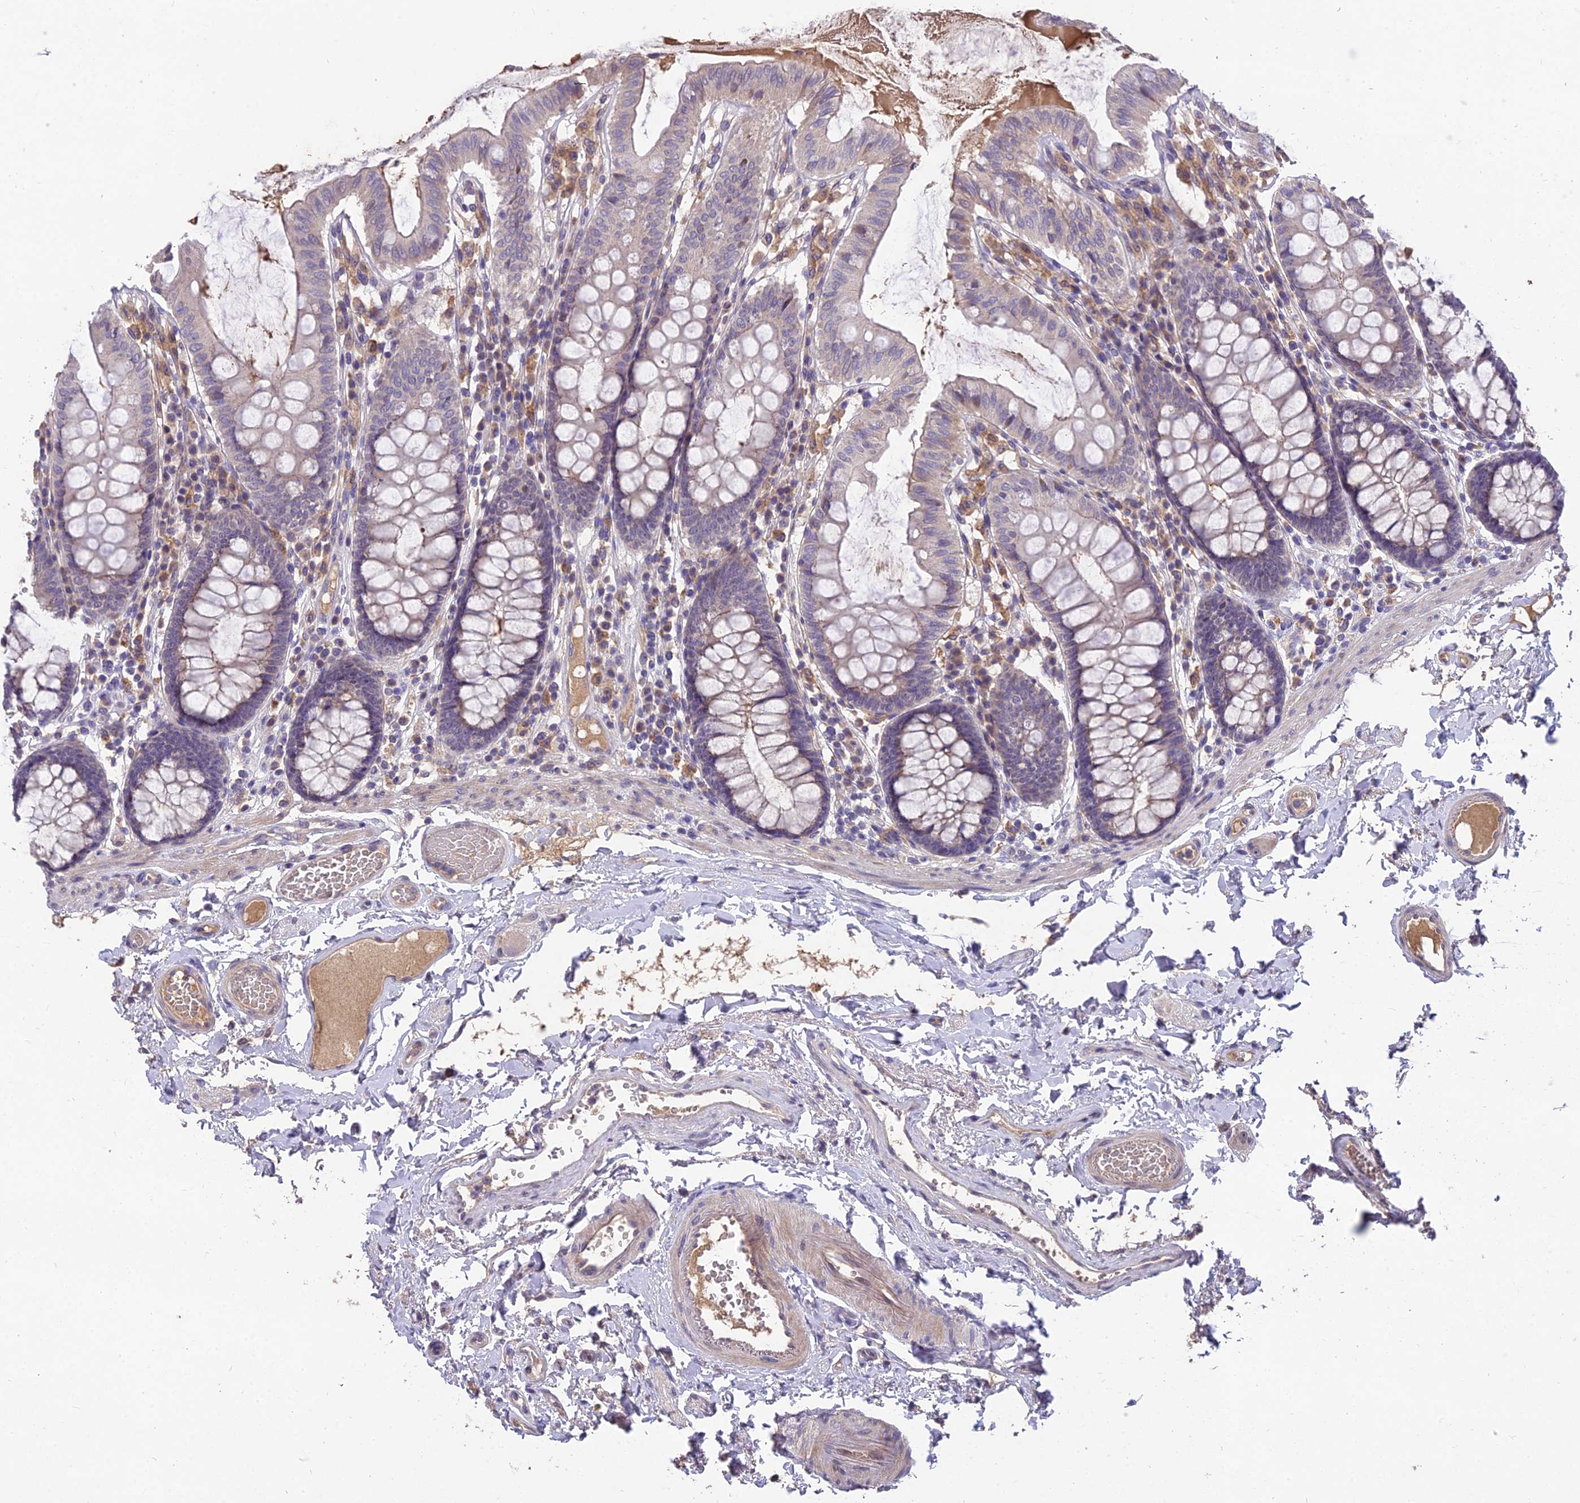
{"staining": {"intensity": "negative", "quantity": "none", "location": "none"}, "tissue": "colon", "cell_type": "Endothelial cells", "image_type": "normal", "snomed": [{"axis": "morphology", "description": "Normal tissue, NOS"}, {"axis": "topography", "description": "Colon"}], "caption": "There is no significant expression in endothelial cells of colon.", "gene": "ZNF333", "patient": {"sex": "male", "age": 84}}